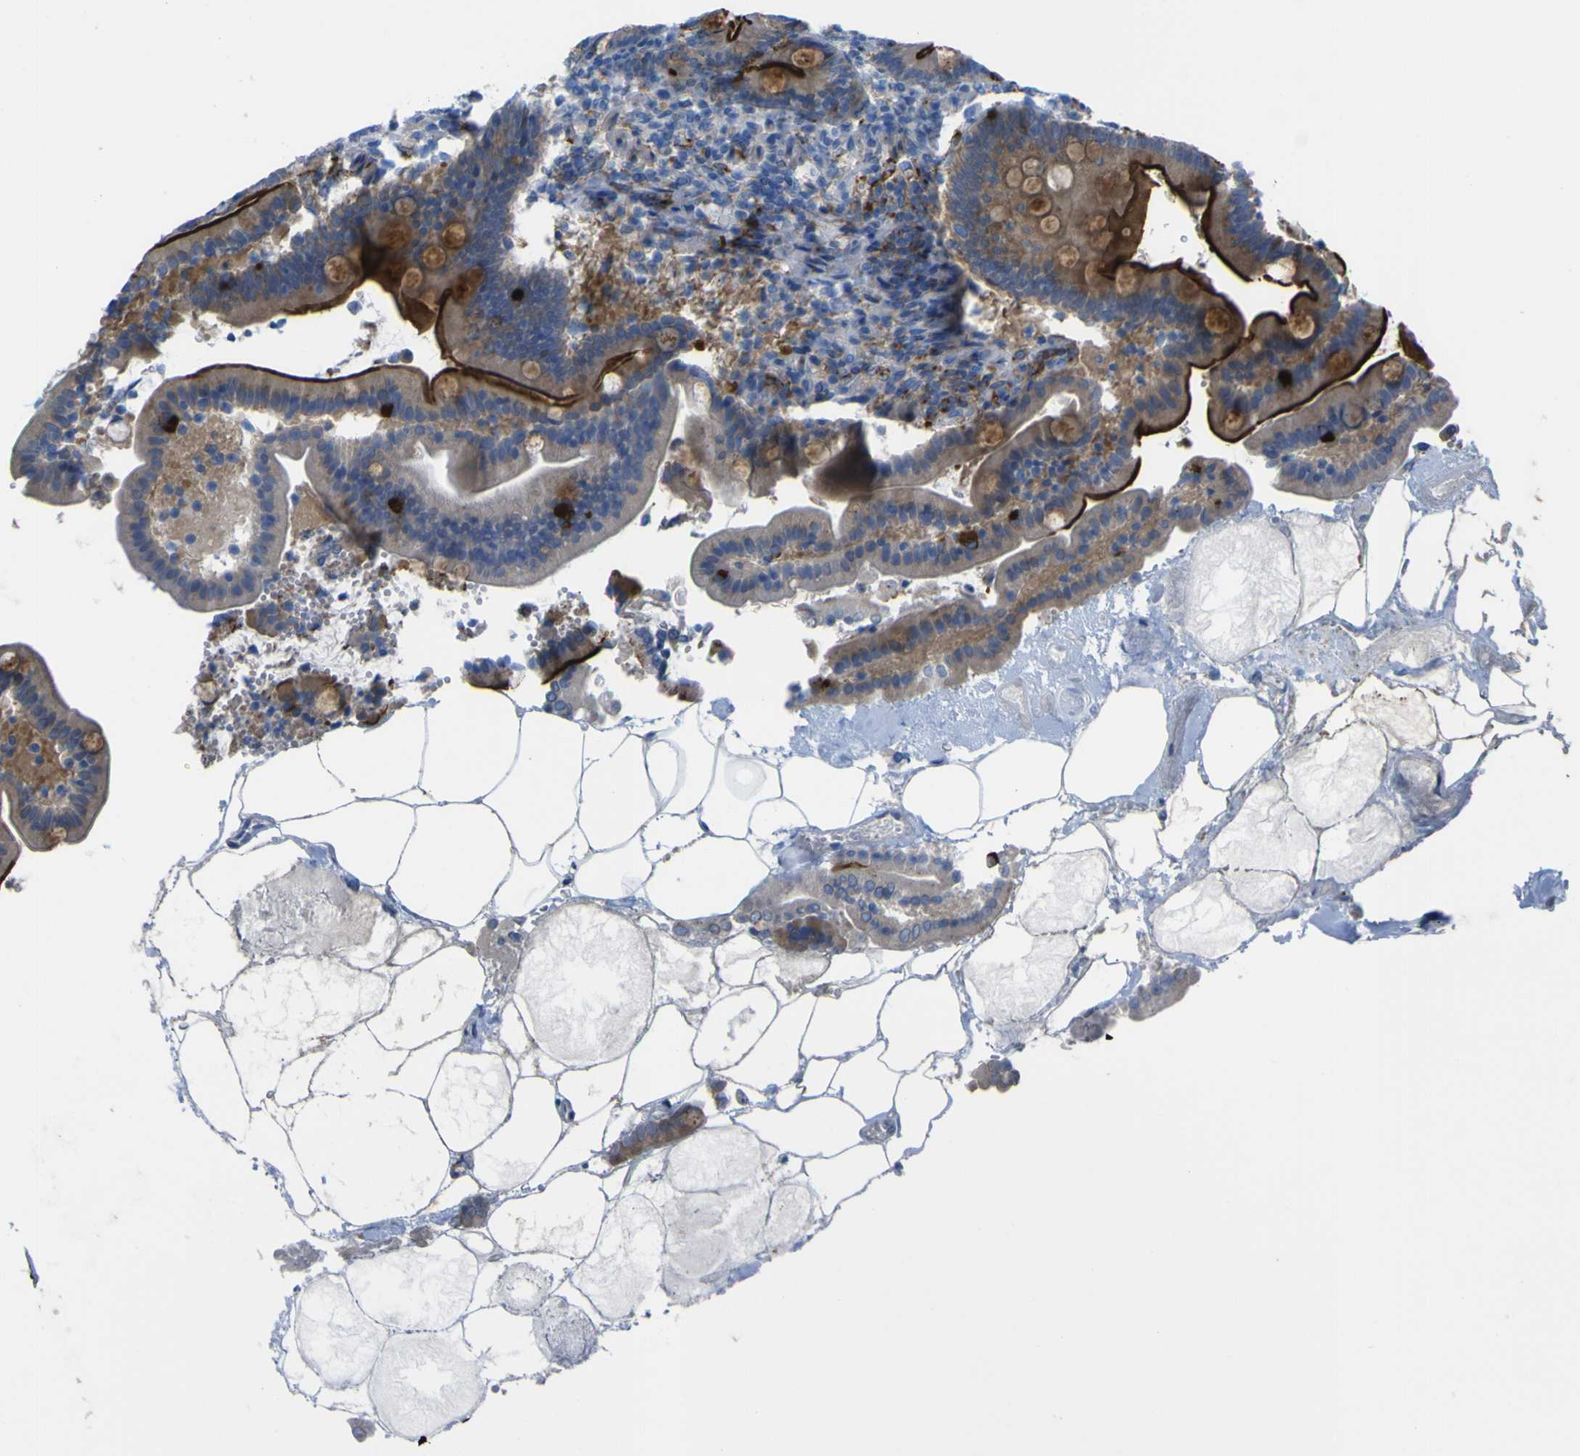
{"staining": {"intensity": "strong", "quantity": ">75%", "location": "cytoplasmic/membranous"}, "tissue": "duodenum", "cell_type": "Glandular cells", "image_type": "normal", "snomed": [{"axis": "morphology", "description": "Normal tissue, NOS"}, {"axis": "topography", "description": "Duodenum"}], "caption": "Immunohistochemical staining of benign duodenum displays high levels of strong cytoplasmic/membranous staining in about >75% of glandular cells. The protein is shown in brown color, while the nuclei are stained blue.", "gene": "CST3", "patient": {"sex": "male", "age": 54}}